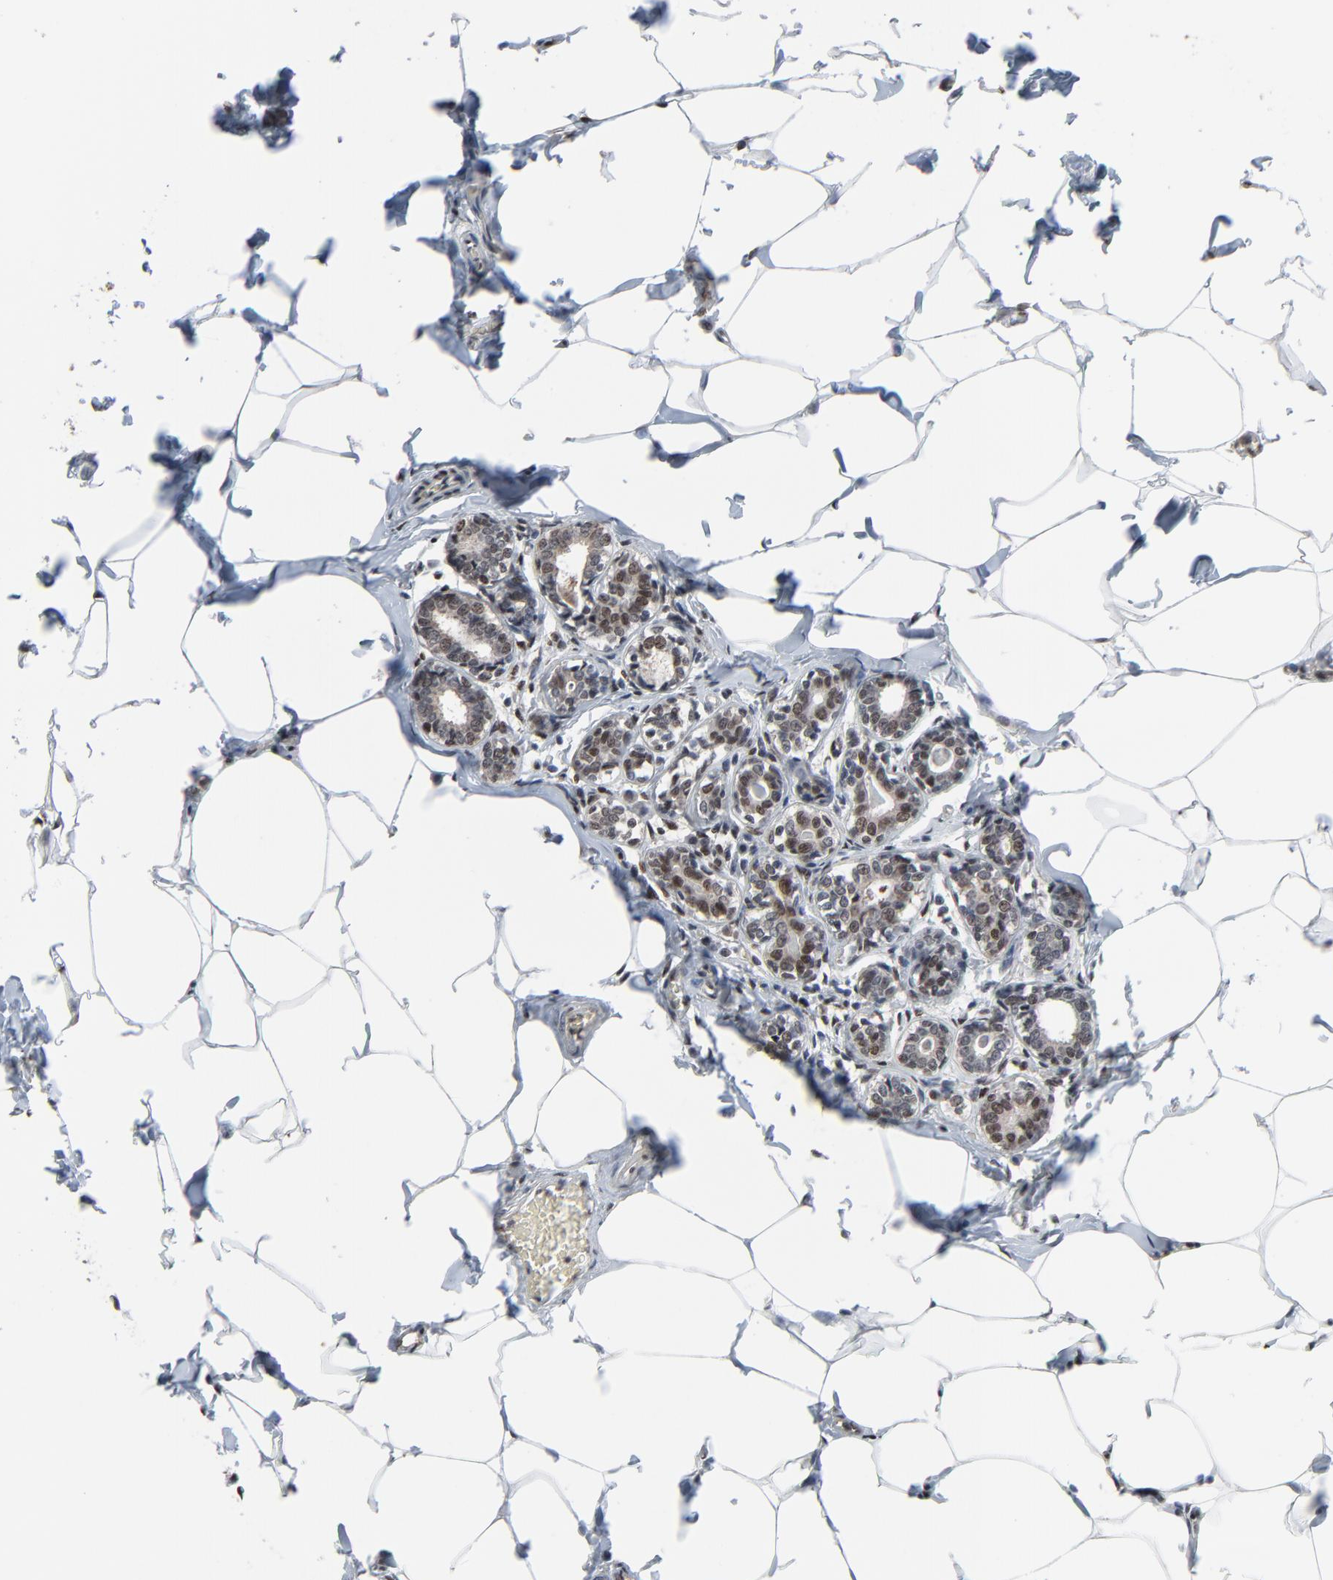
{"staining": {"intensity": "strong", "quantity": ">75%", "location": "nuclear"}, "tissue": "breast cancer", "cell_type": "Tumor cells", "image_type": "cancer", "snomed": [{"axis": "morphology", "description": "Lobular carcinoma"}, {"axis": "topography", "description": "Breast"}], "caption": "Brown immunohistochemical staining in breast cancer demonstrates strong nuclear staining in about >75% of tumor cells.", "gene": "MEIS2", "patient": {"sex": "female", "age": 51}}